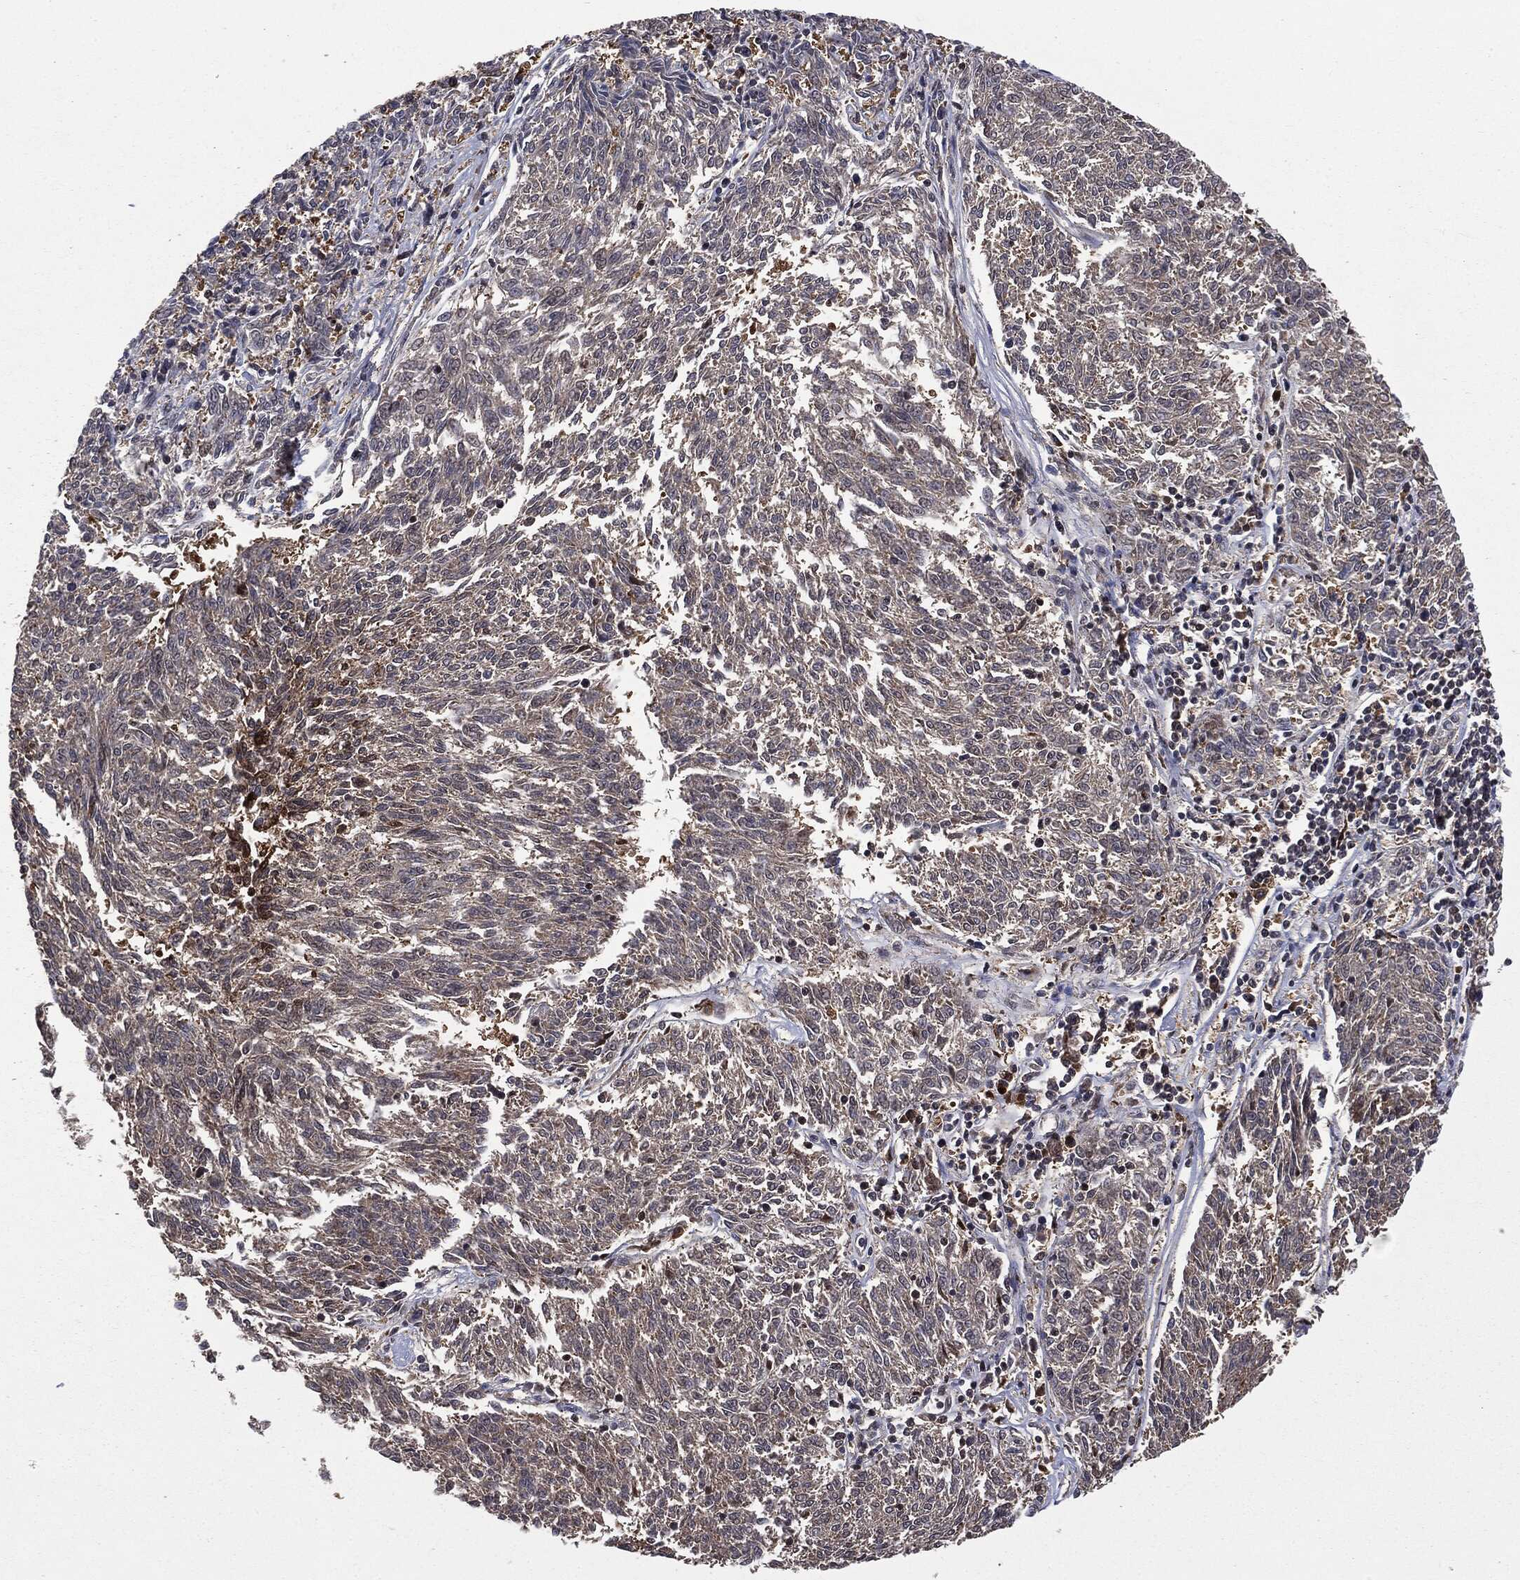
{"staining": {"intensity": "negative", "quantity": "none", "location": "none"}, "tissue": "melanoma", "cell_type": "Tumor cells", "image_type": "cancer", "snomed": [{"axis": "morphology", "description": "Malignant melanoma, NOS"}, {"axis": "topography", "description": "Skin"}], "caption": "There is no significant staining in tumor cells of malignant melanoma. The staining was performed using DAB (3,3'-diaminobenzidine) to visualize the protein expression in brown, while the nuclei were stained in blue with hematoxylin (Magnification: 20x).", "gene": "GPI", "patient": {"sex": "female", "age": 72}}